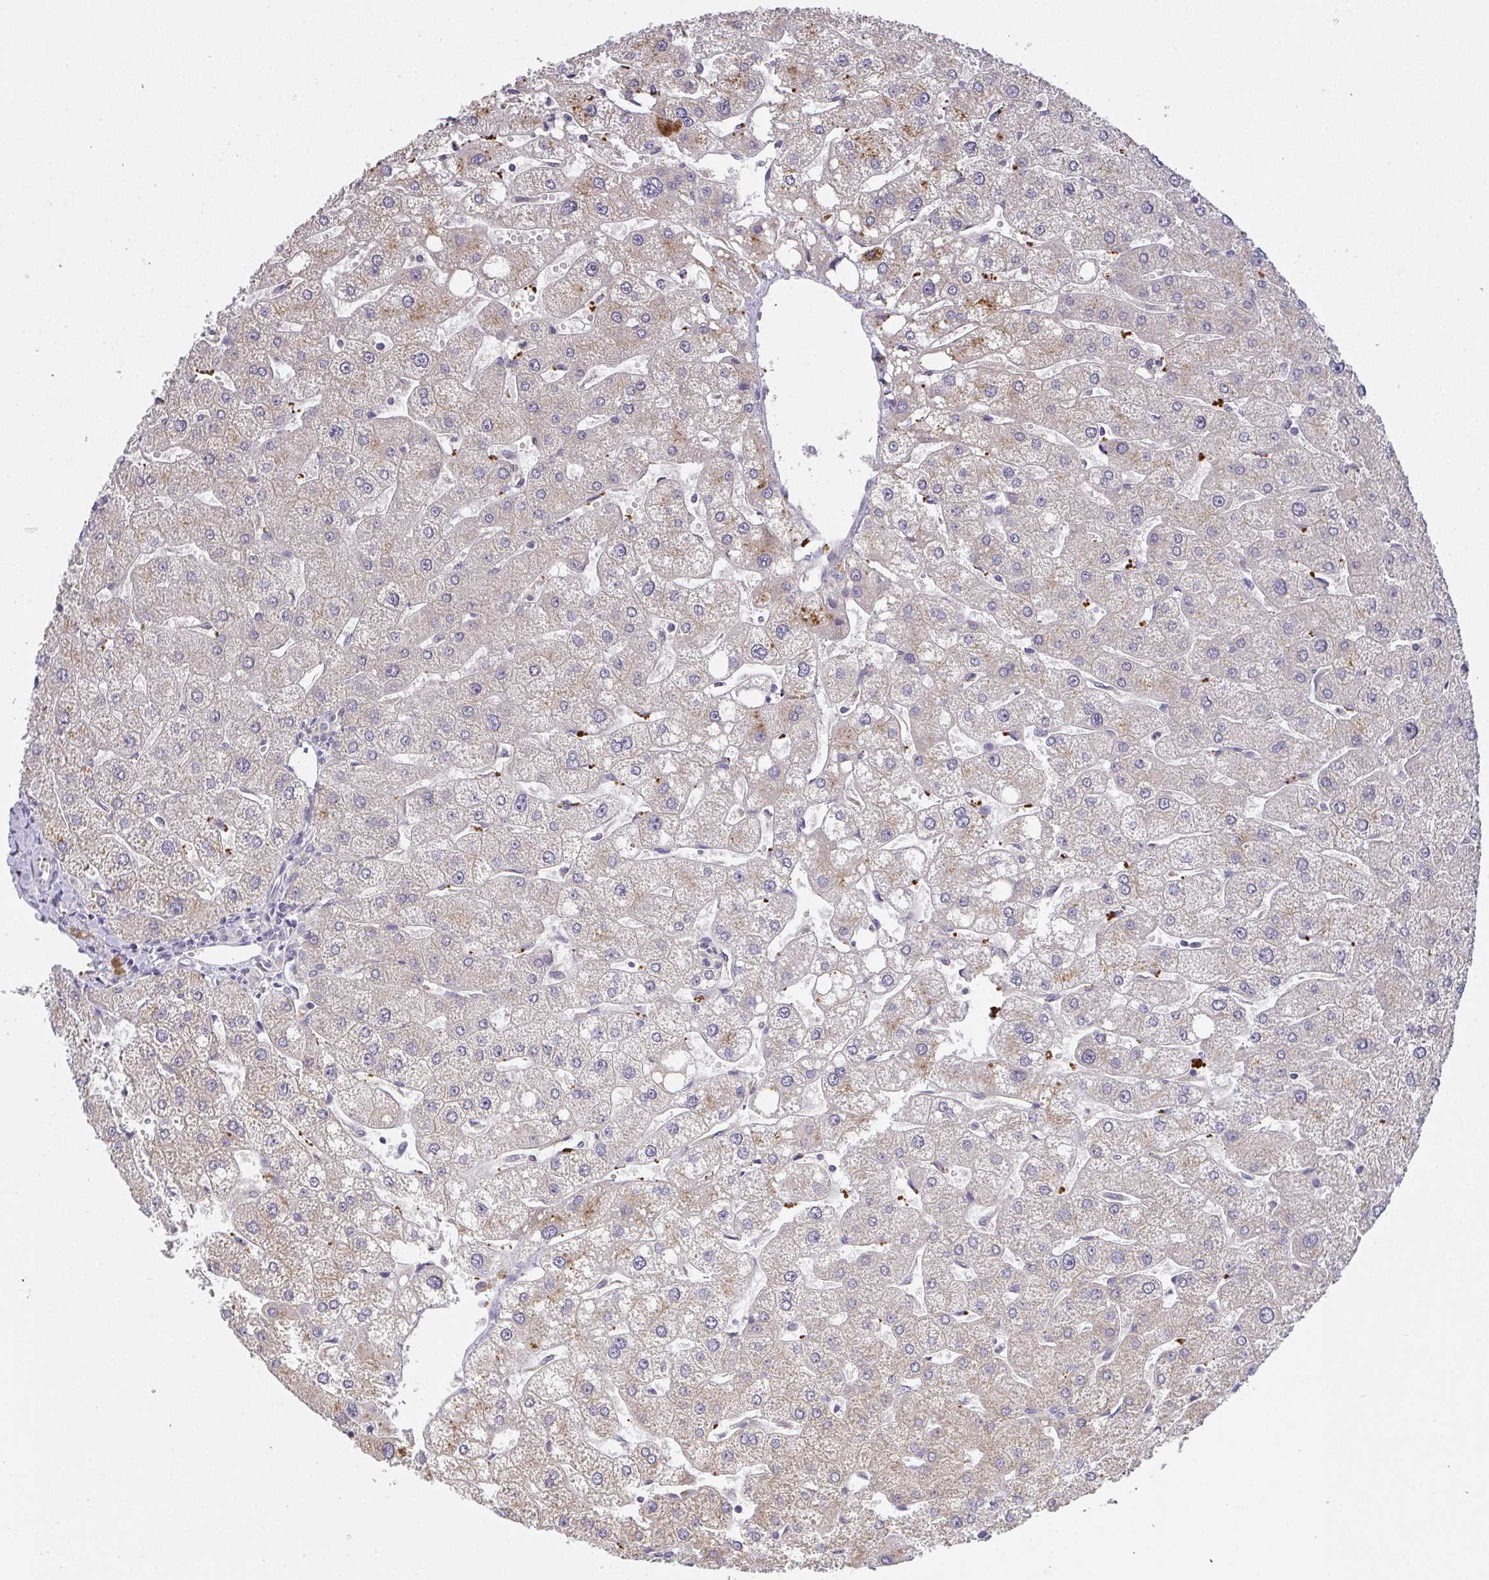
{"staining": {"intensity": "negative", "quantity": "none", "location": "none"}, "tissue": "liver", "cell_type": "Cholangiocytes", "image_type": "normal", "snomed": [{"axis": "morphology", "description": "Normal tissue, NOS"}, {"axis": "topography", "description": "Liver"}], "caption": "Liver stained for a protein using immunohistochemistry displays no staining cholangiocytes.", "gene": "TMEM219", "patient": {"sex": "male", "age": 67}}